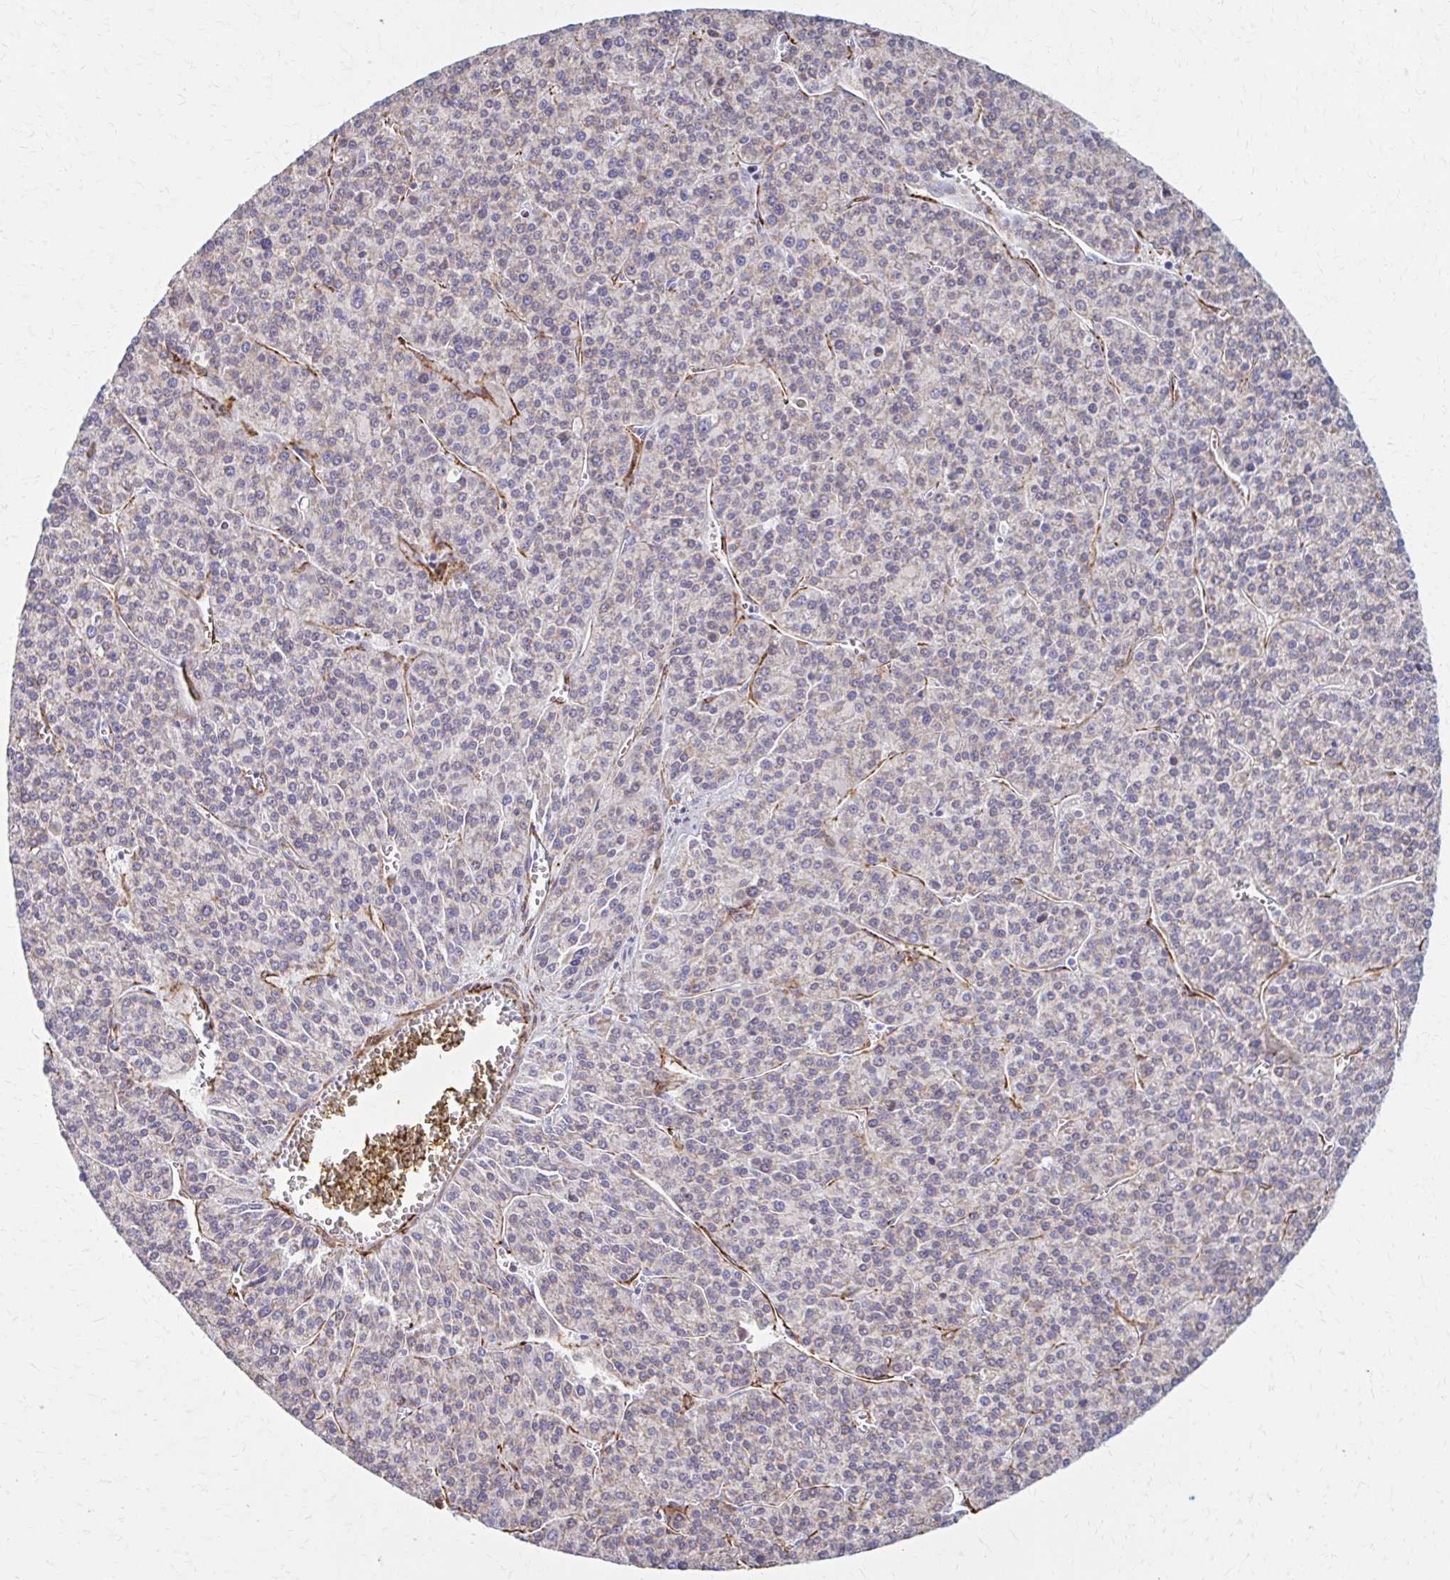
{"staining": {"intensity": "negative", "quantity": "none", "location": "none"}, "tissue": "liver cancer", "cell_type": "Tumor cells", "image_type": "cancer", "snomed": [{"axis": "morphology", "description": "Carcinoma, Hepatocellular, NOS"}, {"axis": "topography", "description": "Liver"}], "caption": "Immunohistochemical staining of hepatocellular carcinoma (liver) demonstrates no significant staining in tumor cells.", "gene": "TIMMDC1", "patient": {"sex": "female", "age": 58}}